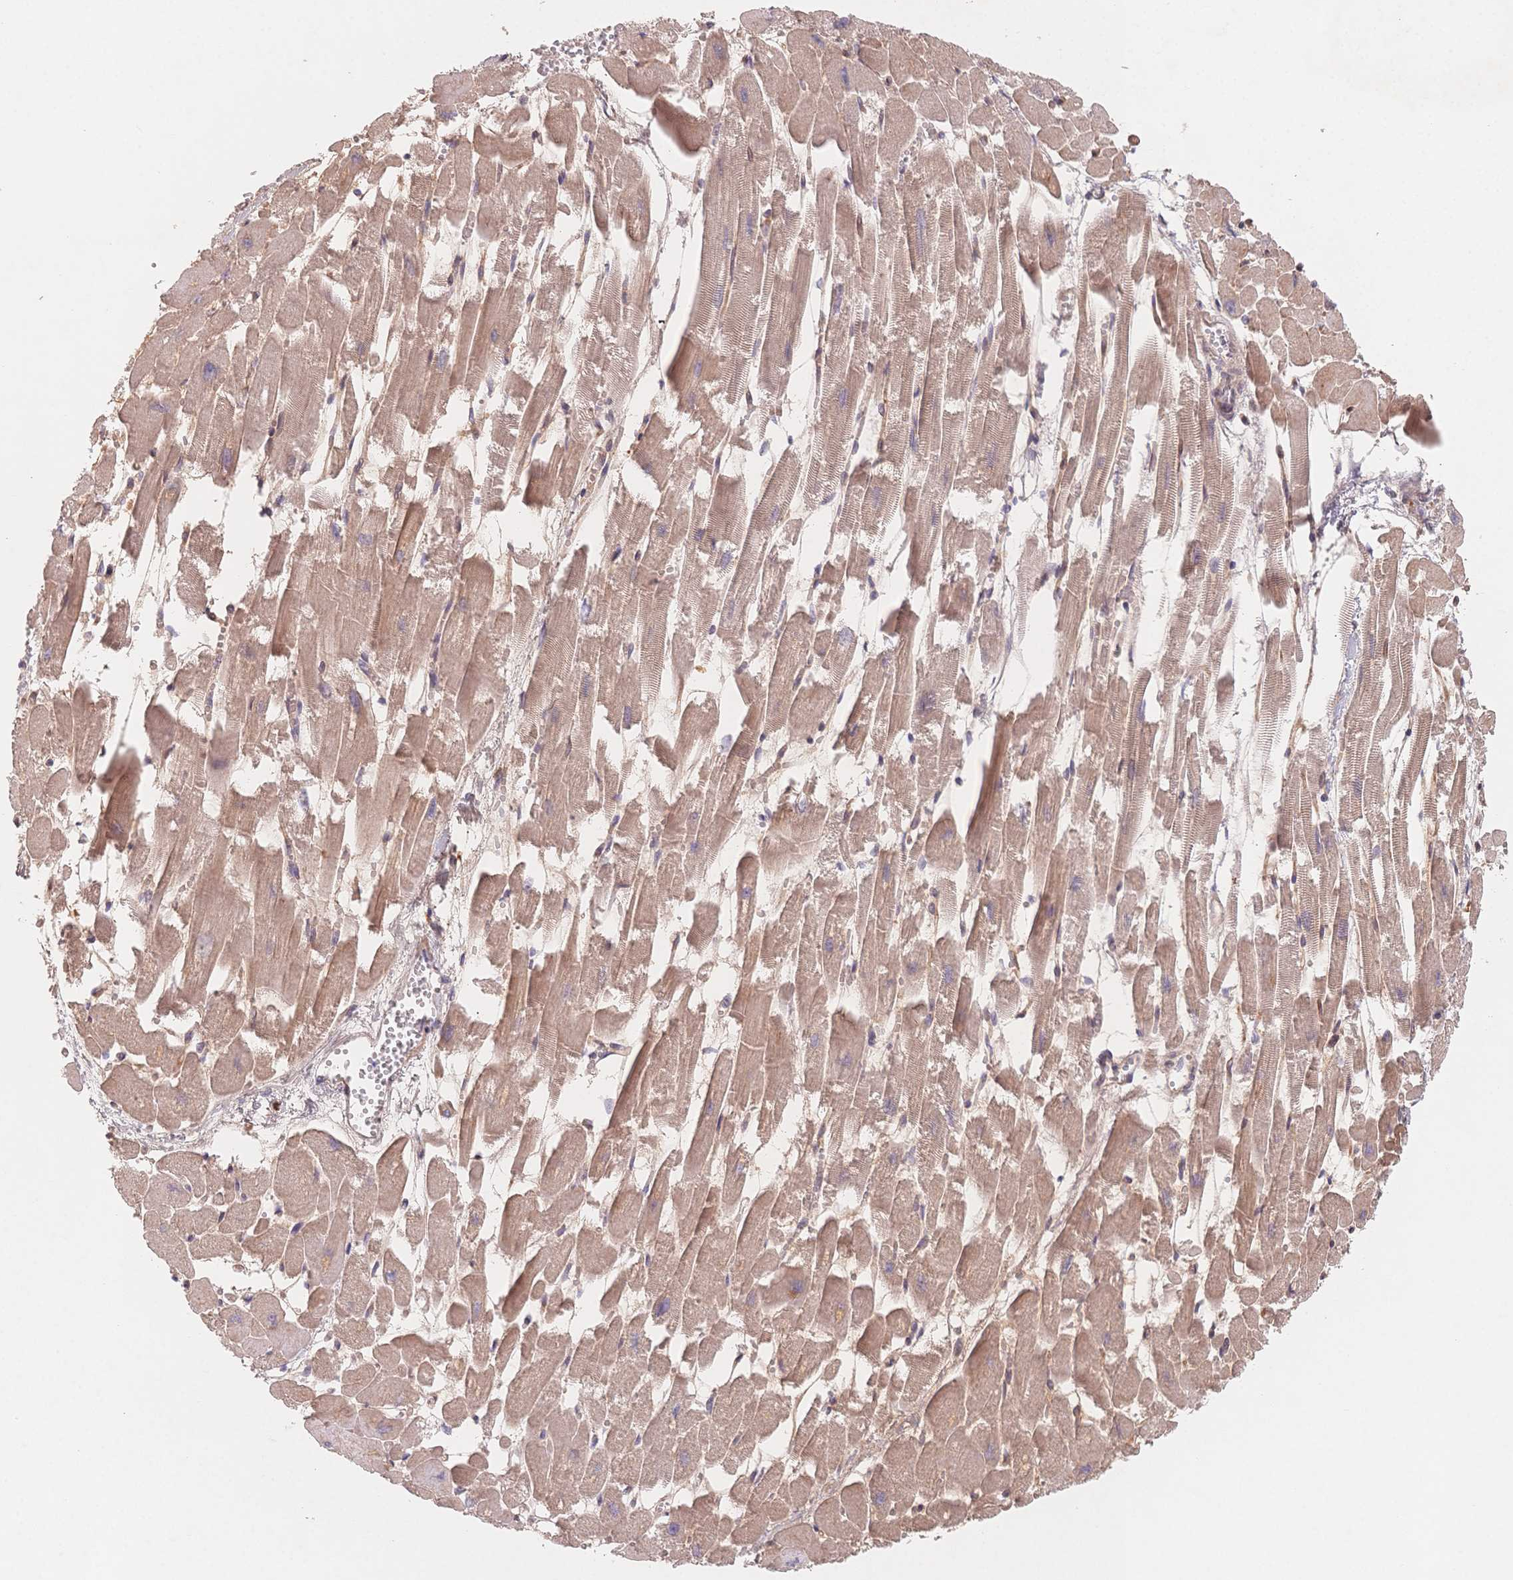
{"staining": {"intensity": "moderate", "quantity": ">75%", "location": "cytoplasmic/membranous"}, "tissue": "heart muscle", "cell_type": "Cardiomyocytes", "image_type": "normal", "snomed": [{"axis": "morphology", "description": "Normal tissue, NOS"}, {"axis": "topography", "description": "Heart"}], "caption": "Immunohistochemistry staining of normal heart muscle, which displays medium levels of moderate cytoplasmic/membranous positivity in about >75% of cardiomyocytes indicating moderate cytoplasmic/membranous protein expression. The staining was performed using DAB (3,3'-diaminobenzidine) (brown) for protein detection and nuclei were counterstained in hematoxylin (blue).", "gene": "C12orf75", "patient": {"sex": "female", "age": 52}}